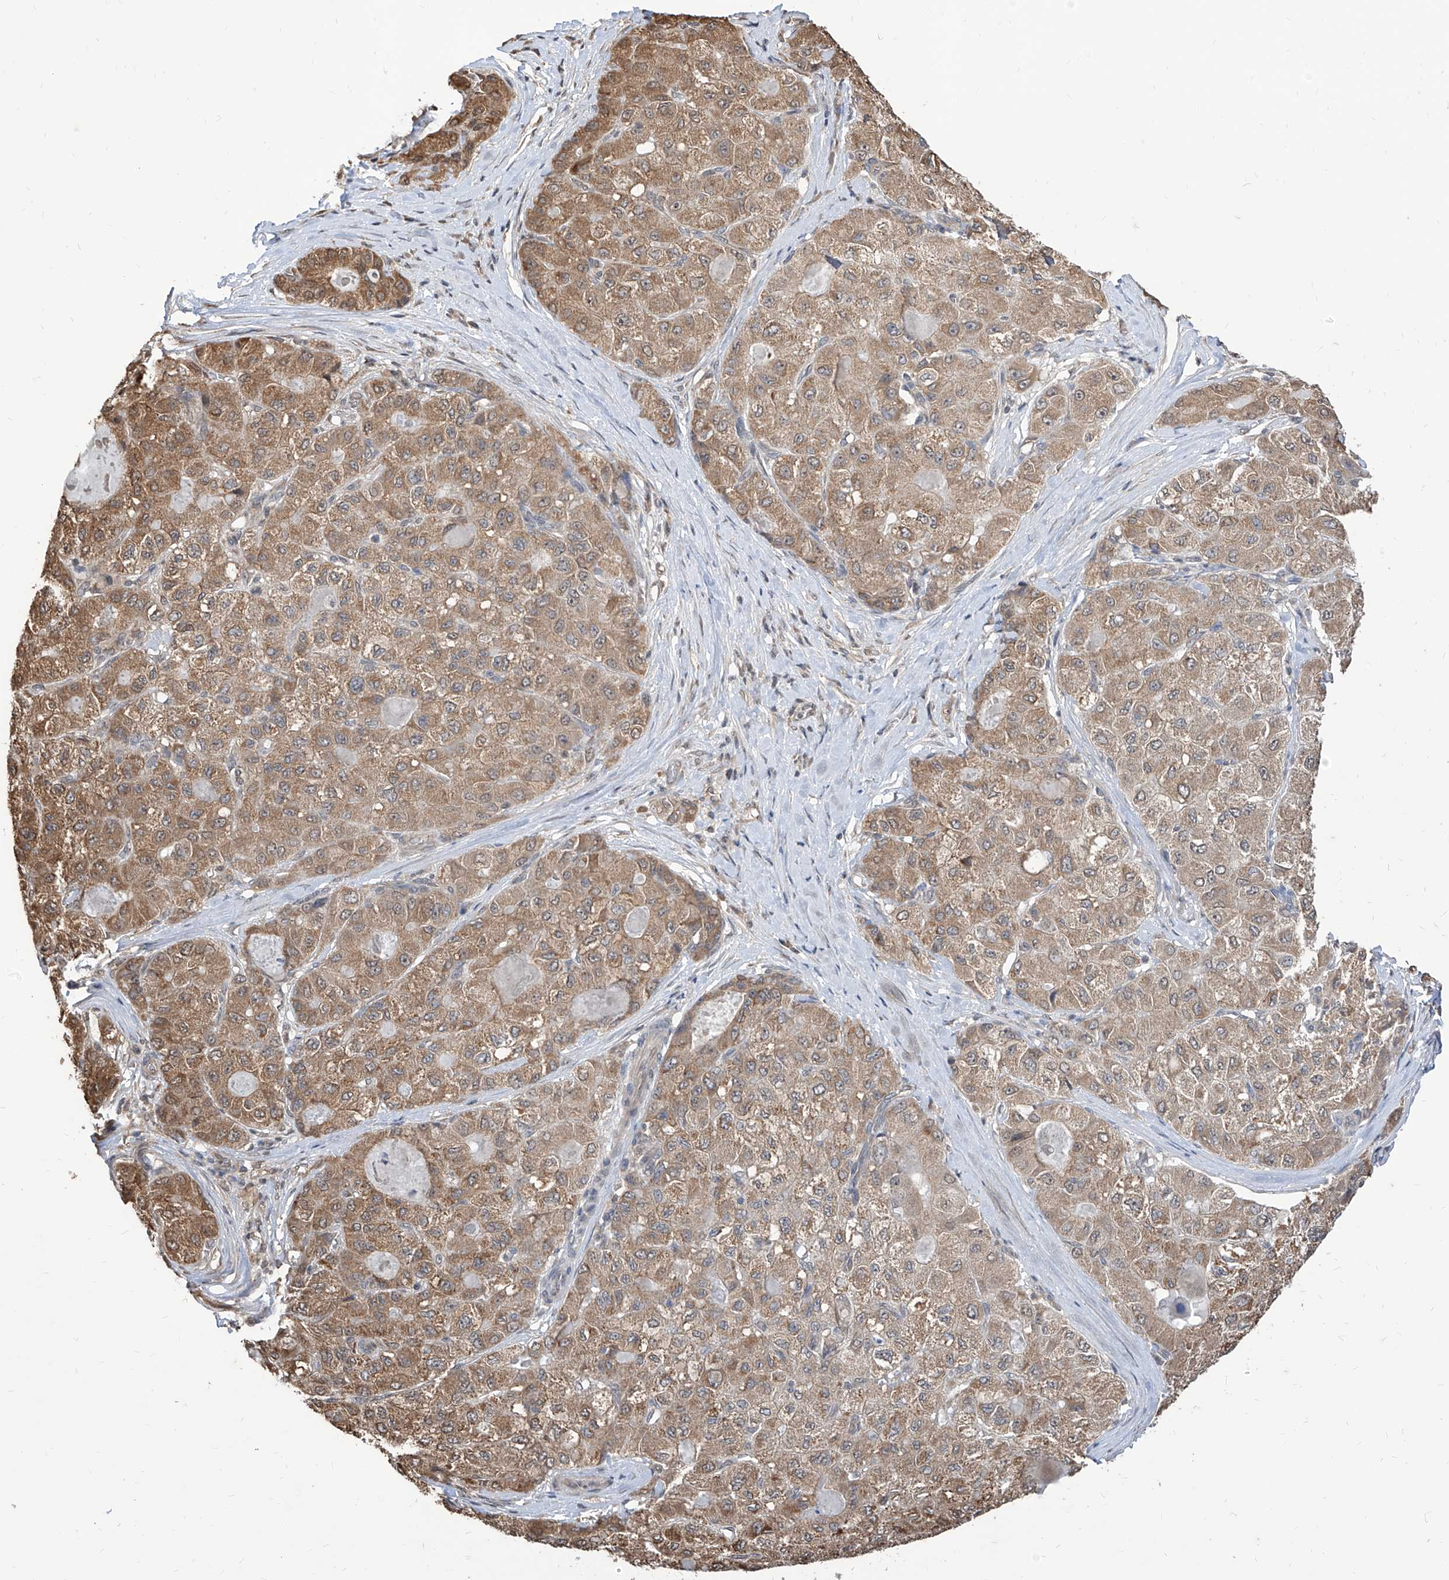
{"staining": {"intensity": "moderate", "quantity": ">75%", "location": "cytoplasmic/membranous"}, "tissue": "liver cancer", "cell_type": "Tumor cells", "image_type": "cancer", "snomed": [{"axis": "morphology", "description": "Carcinoma, Hepatocellular, NOS"}, {"axis": "topography", "description": "Liver"}], "caption": "A brown stain highlights moderate cytoplasmic/membranous positivity of a protein in liver hepatocellular carcinoma tumor cells.", "gene": "C8orf82", "patient": {"sex": "male", "age": 80}}